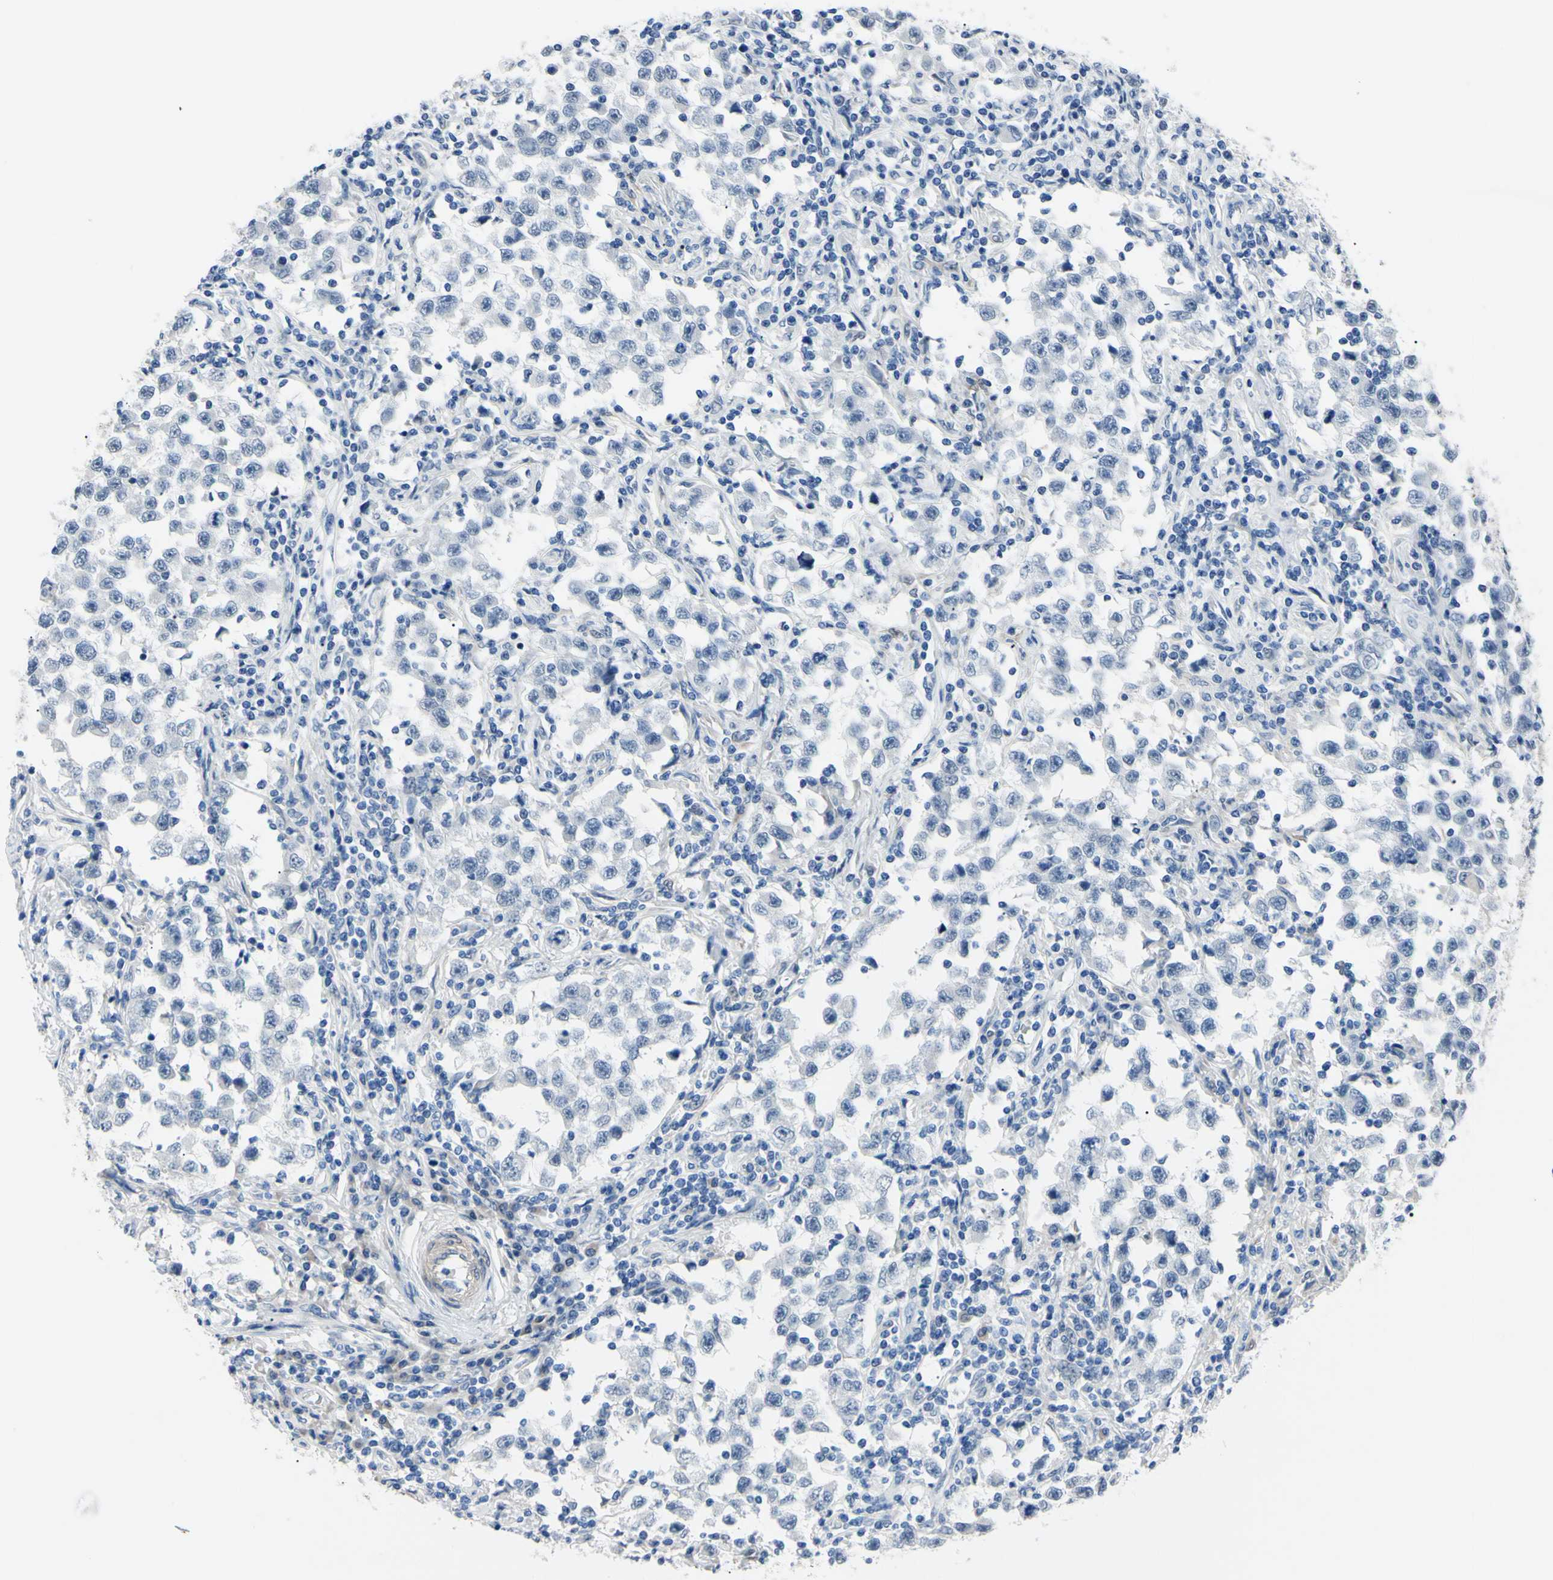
{"staining": {"intensity": "negative", "quantity": "none", "location": "none"}, "tissue": "testis cancer", "cell_type": "Tumor cells", "image_type": "cancer", "snomed": [{"axis": "morphology", "description": "Carcinoma, Embryonal, NOS"}, {"axis": "topography", "description": "Testis"}], "caption": "High power microscopy photomicrograph of an immunohistochemistry photomicrograph of testis cancer (embryonal carcinoma), revealing no significant positivity in tumor cells. The staining is performed using DAB (3,3'-diaminobenzidine) brown chromogen with nuclei counter-stained in using hematoxylin.", "gene": "NOL3", "patient": {"sex": "male", "age": 21}}